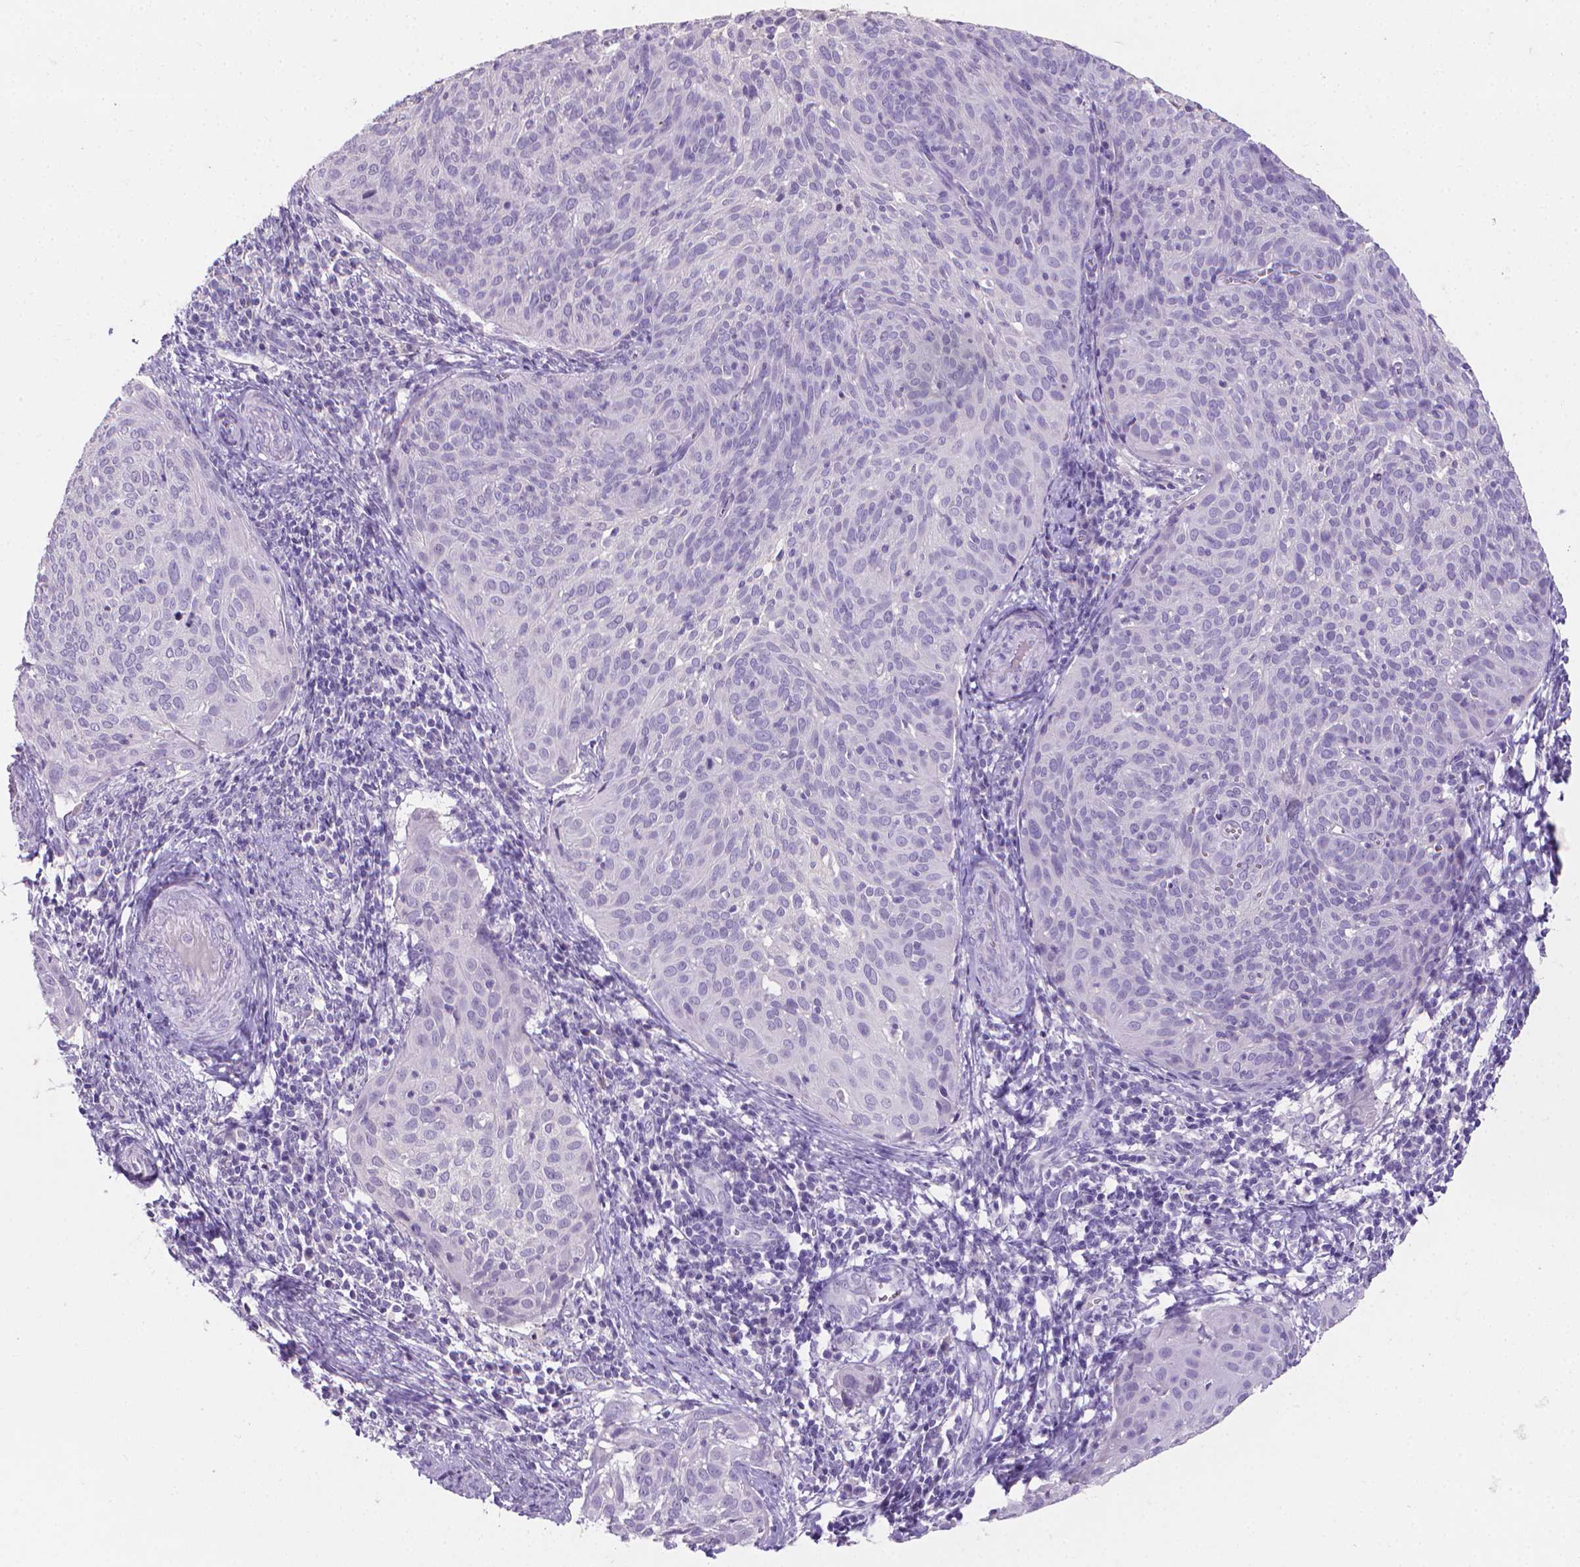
{"staining": {"intensity": "negative", "quantity": "none", "location": "none"}, "tissue": "cervical cancer", "cell_type": "Tumor cells", "image_type": "cancer", "snomed": [{"axis": "morphology", "description": "Squamous cell carcinoma, NOS"}, {"axis": "topography", "description": "Cervix"}], "caption": "Photomicrograph shows no protein positivity in tumor cells of squamous cell carcinoma (cervical) tissue.", "gene": "XPNPEP2", "patient": {"sex": "female", "age": 39}}